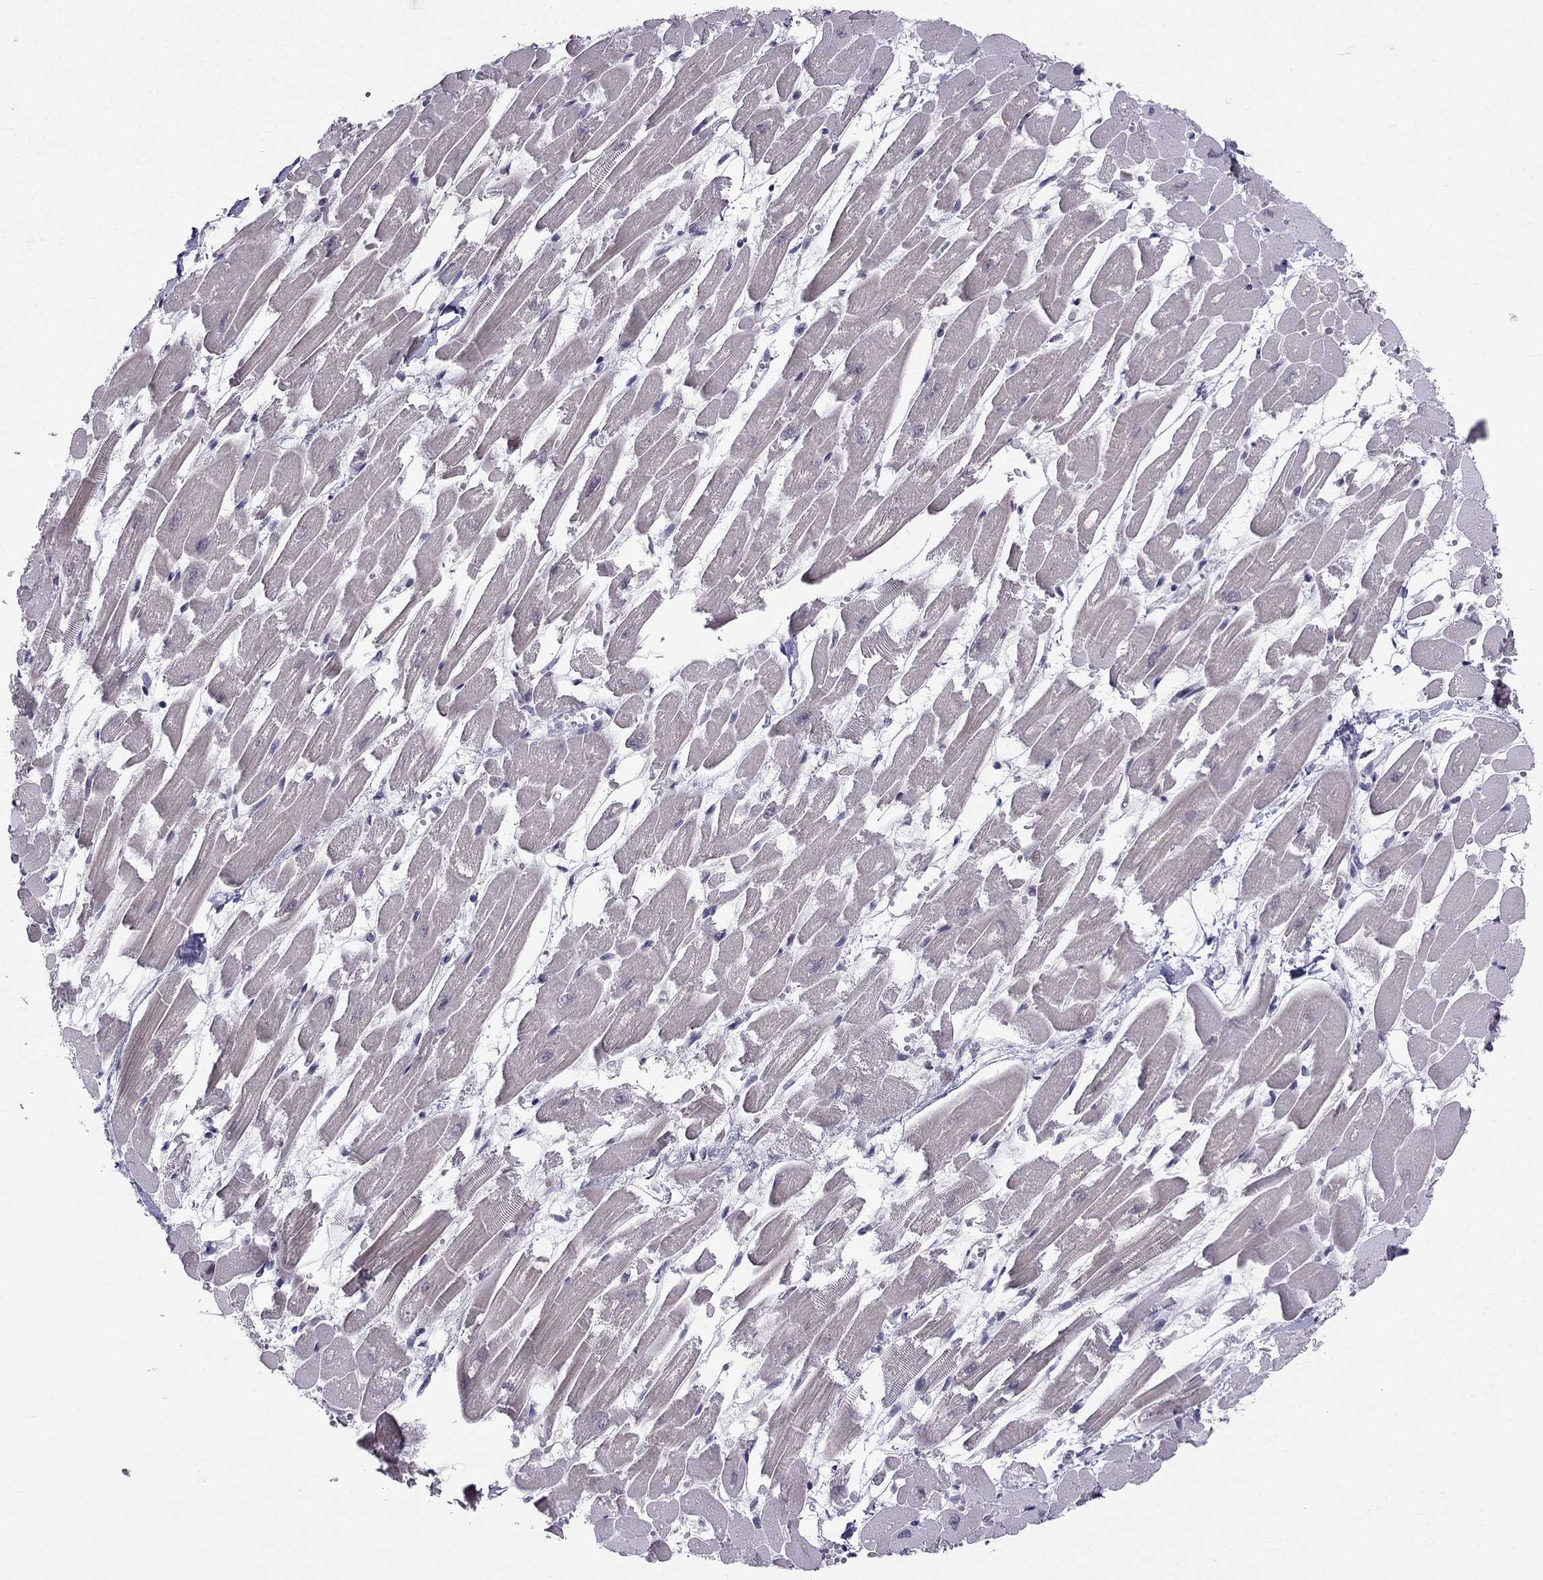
{"staining": {"intensity": "weak", "quantity": "25%-75%", "location": "nuclear"}, "tissue": "heart muscle", "cell_type": "Cardiomyocytes", "image_type": "normal", "snomed": [{"axis": "morphology", "description": "Normal tissue, NOS"}, {"axis": "topography", "description": "Heart"}], "caption": "High-power microscopy captured an immunohistochemistry photomicrograph of unremarkable heart muscle, revealing weak nuclear staining in about 25%-75% of cardiomyocytes.", "gene": "RPRD2", "patient": {"sex": "female", "age": 52}}